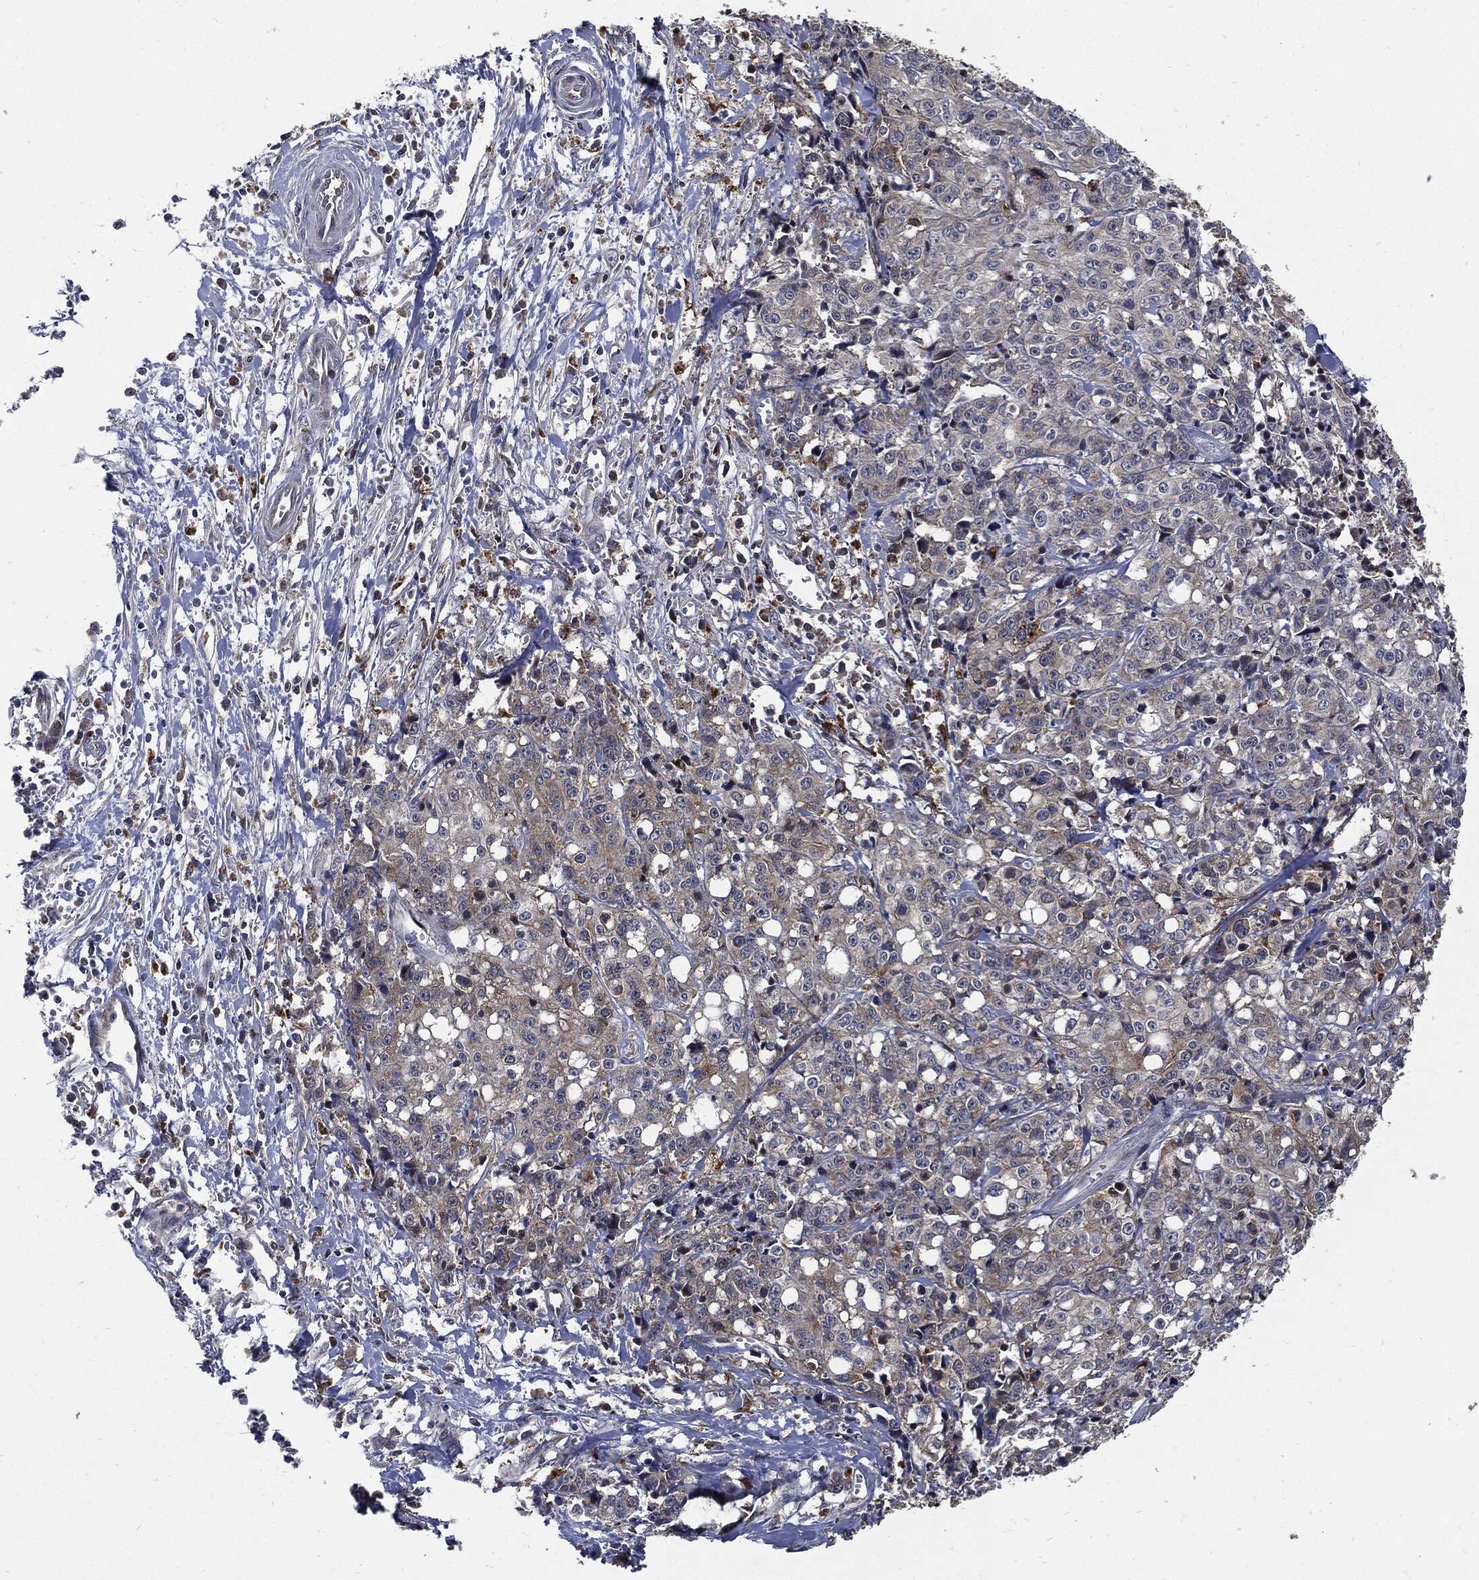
{"staining": {"intensity": "weak", "quantity": "<25%", "location": "cytoplasmic/membranous"}, "tissue": "pancreatic cancer", "cell_type": "Tumor cells", "image_type": "cancer", "snomed": [{"axis": "morphology", "description": "Adenocarcinoma, NOS"}, {"axis": "topography", "description": "Pancreas"}], "caption": "Pancreatic cancer (adenocarcinoma) stained for a protein using IHC displays no expression tumor cells.", "gene": "SLC31A2", "patient": {"sex": "male", "age": 64}}